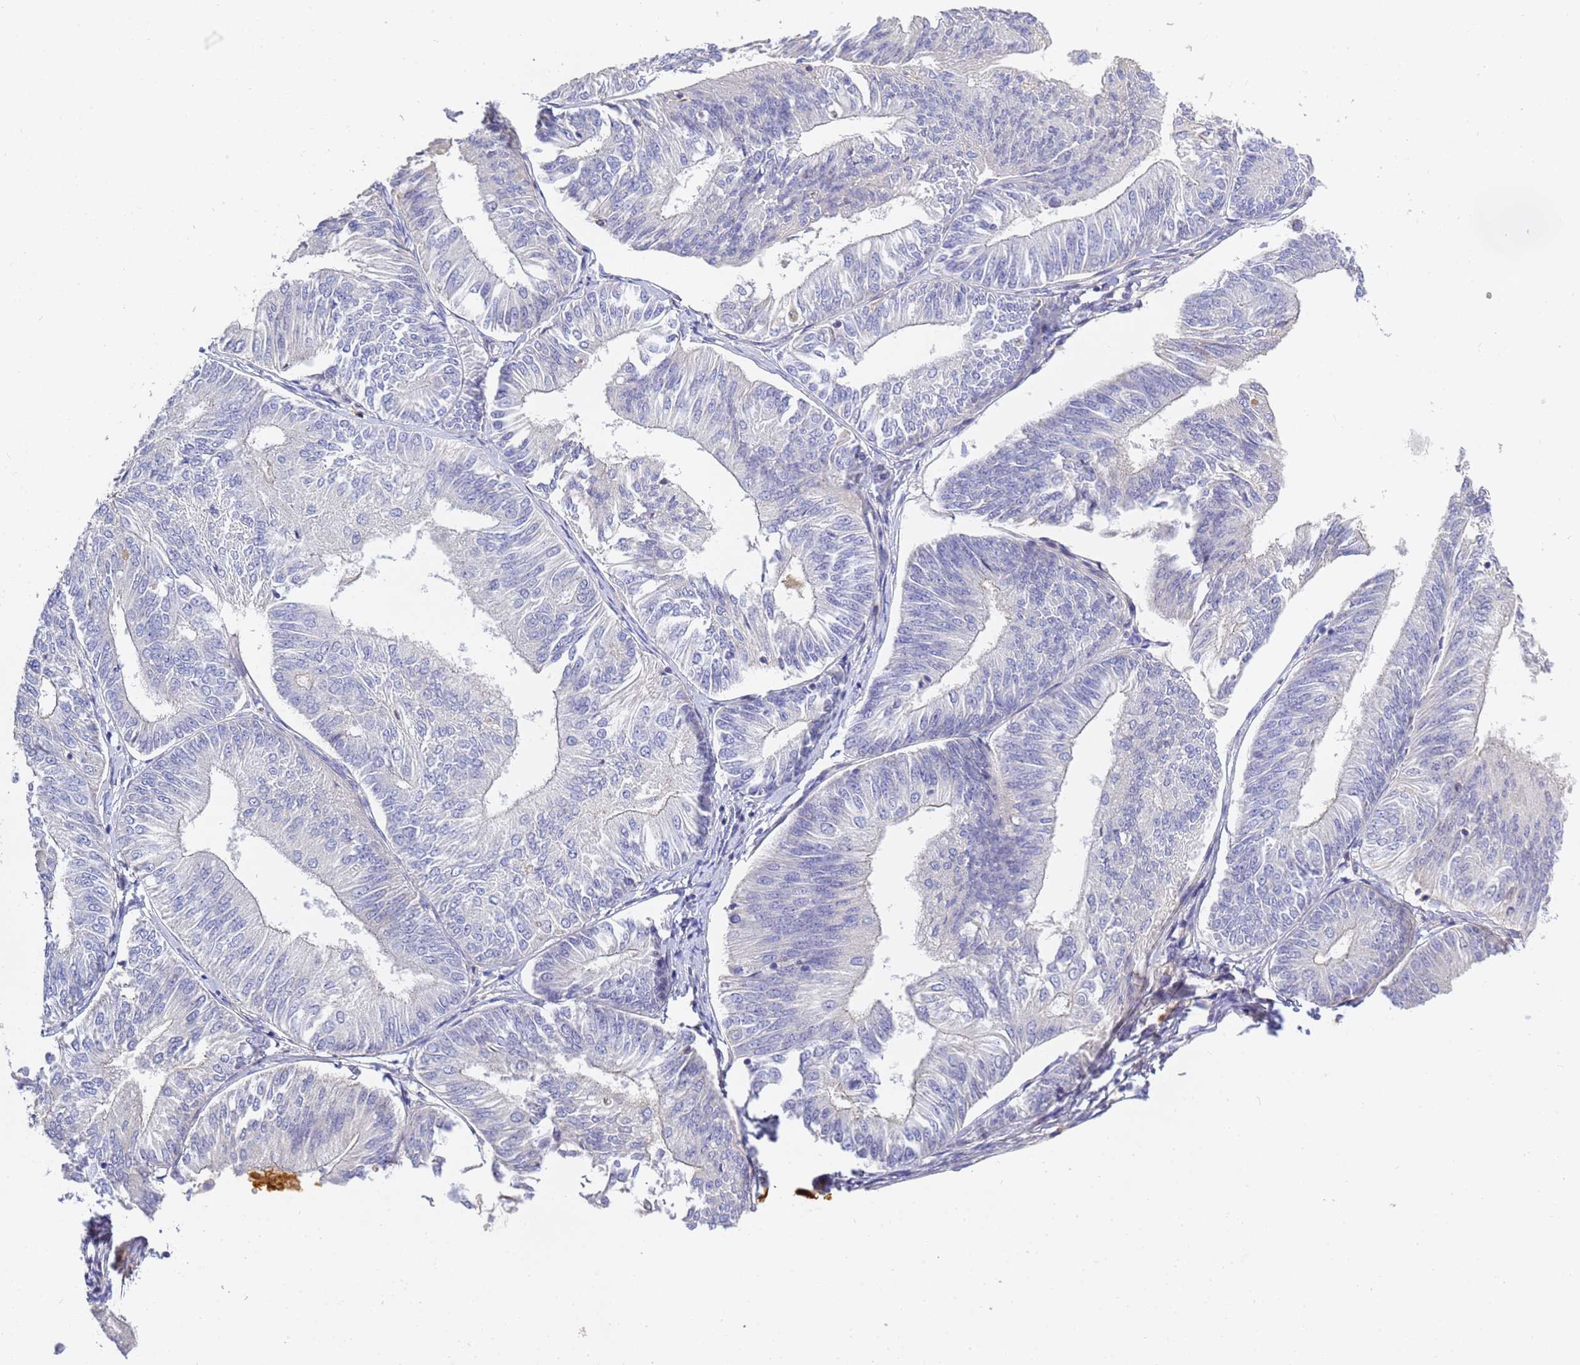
{"staining": {"intensity": "negative", "quantity": "none", "location": "none"}, "tissue": "endometrial cancer", "cell_type": "Tumor cells", "image_type": "cancer", "snomed": [{"axis": "morphology", "description": "Adenocarcinoma, NOS"}, {"axis": "topography", "description": "Endometrium"}], "caption": "Tumor cells show no significant staining in endometrial adenocarcinoma.", "gene": "CFH", "patient": {"sex": "female", "age": 58}}